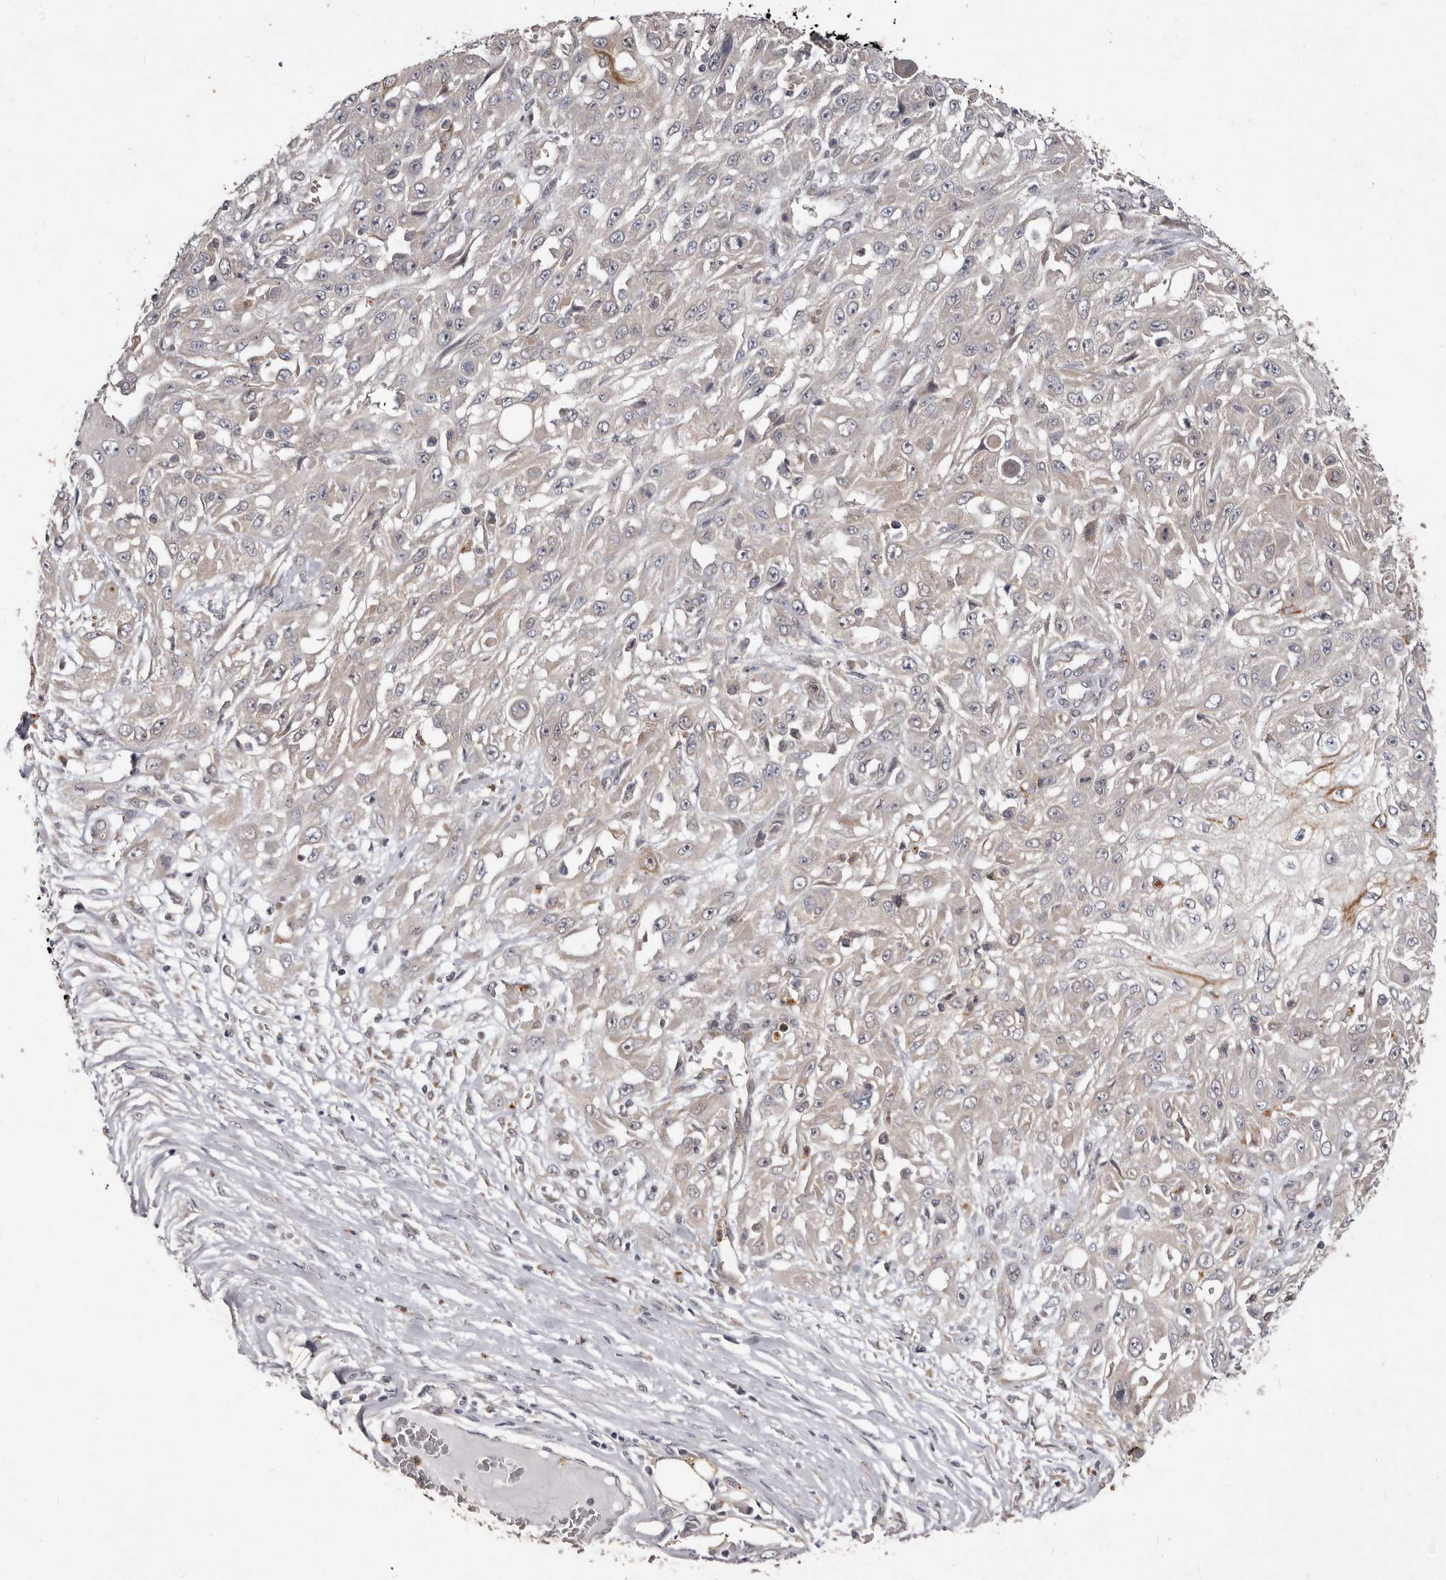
{"staining": {"intensity": "negative", "quantity": "none", "location": "none"}, "tissue": "skin cancer", "cell_type": "Tumor cells", "image_type": "cancer", "snomed": [{"axis": "morphology", "description": "Squamous cell carcinoma, NOS"}, {"axis": "morphology", "description": "Squamous cell carcinoma, metastatic, NOS"}, {"axis": "topography", "description": "Skin"}, {"axis": "topography", "description": "Lymph node"}], "caption": "Tumor cells are negative for brown protein staining in skin metastatic squamous cell carcinoma.", "gene": "ACLY", "patient": {"sex": "male", "age": 75}}